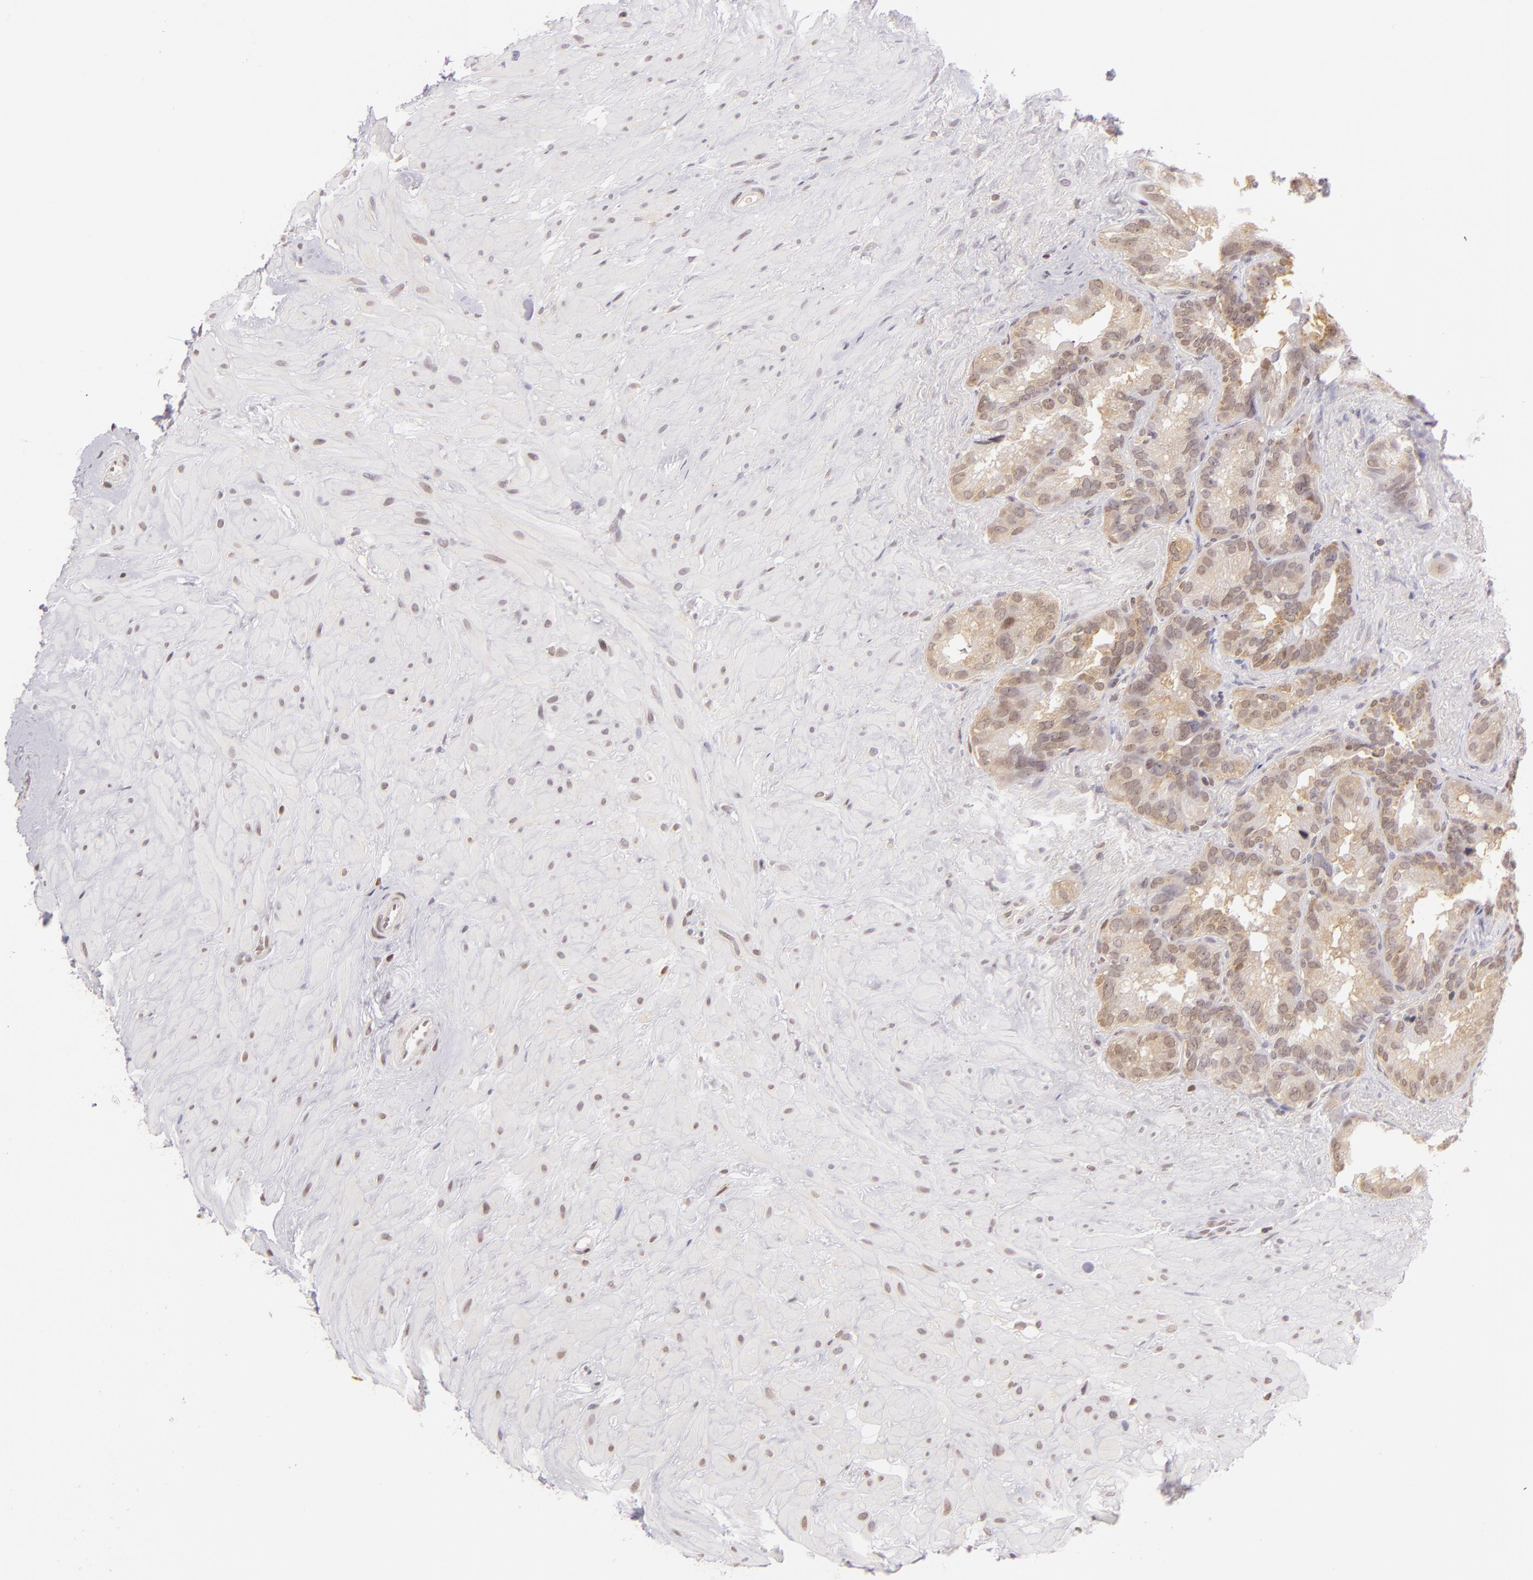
{"staining": {"intensity": "moderate", "quantity": ">75%", "location": "cytoplasmic/membranous"}, "tissue": "seminal vesicle", "cell_type": "Glandular cells", "image_type": "normal", "snomed": [{"axis": "morphology", "description": "Normal tissue, NOS"}, {"axis": "topography", "description": "Prostate"}, {"axis": "topography", "description": "Seminal veicle"}], "caption": "Brown immunohistochemical staining in benign human seminal vesicle displays moderate cytoplasmic/membranous expression in about >75% of glandular cells. (DAB = brown stain, brightfield microscopy at high magnification).", "gene": "ENSG00000290315", "patient": {"sex": "male", "age": 63}}